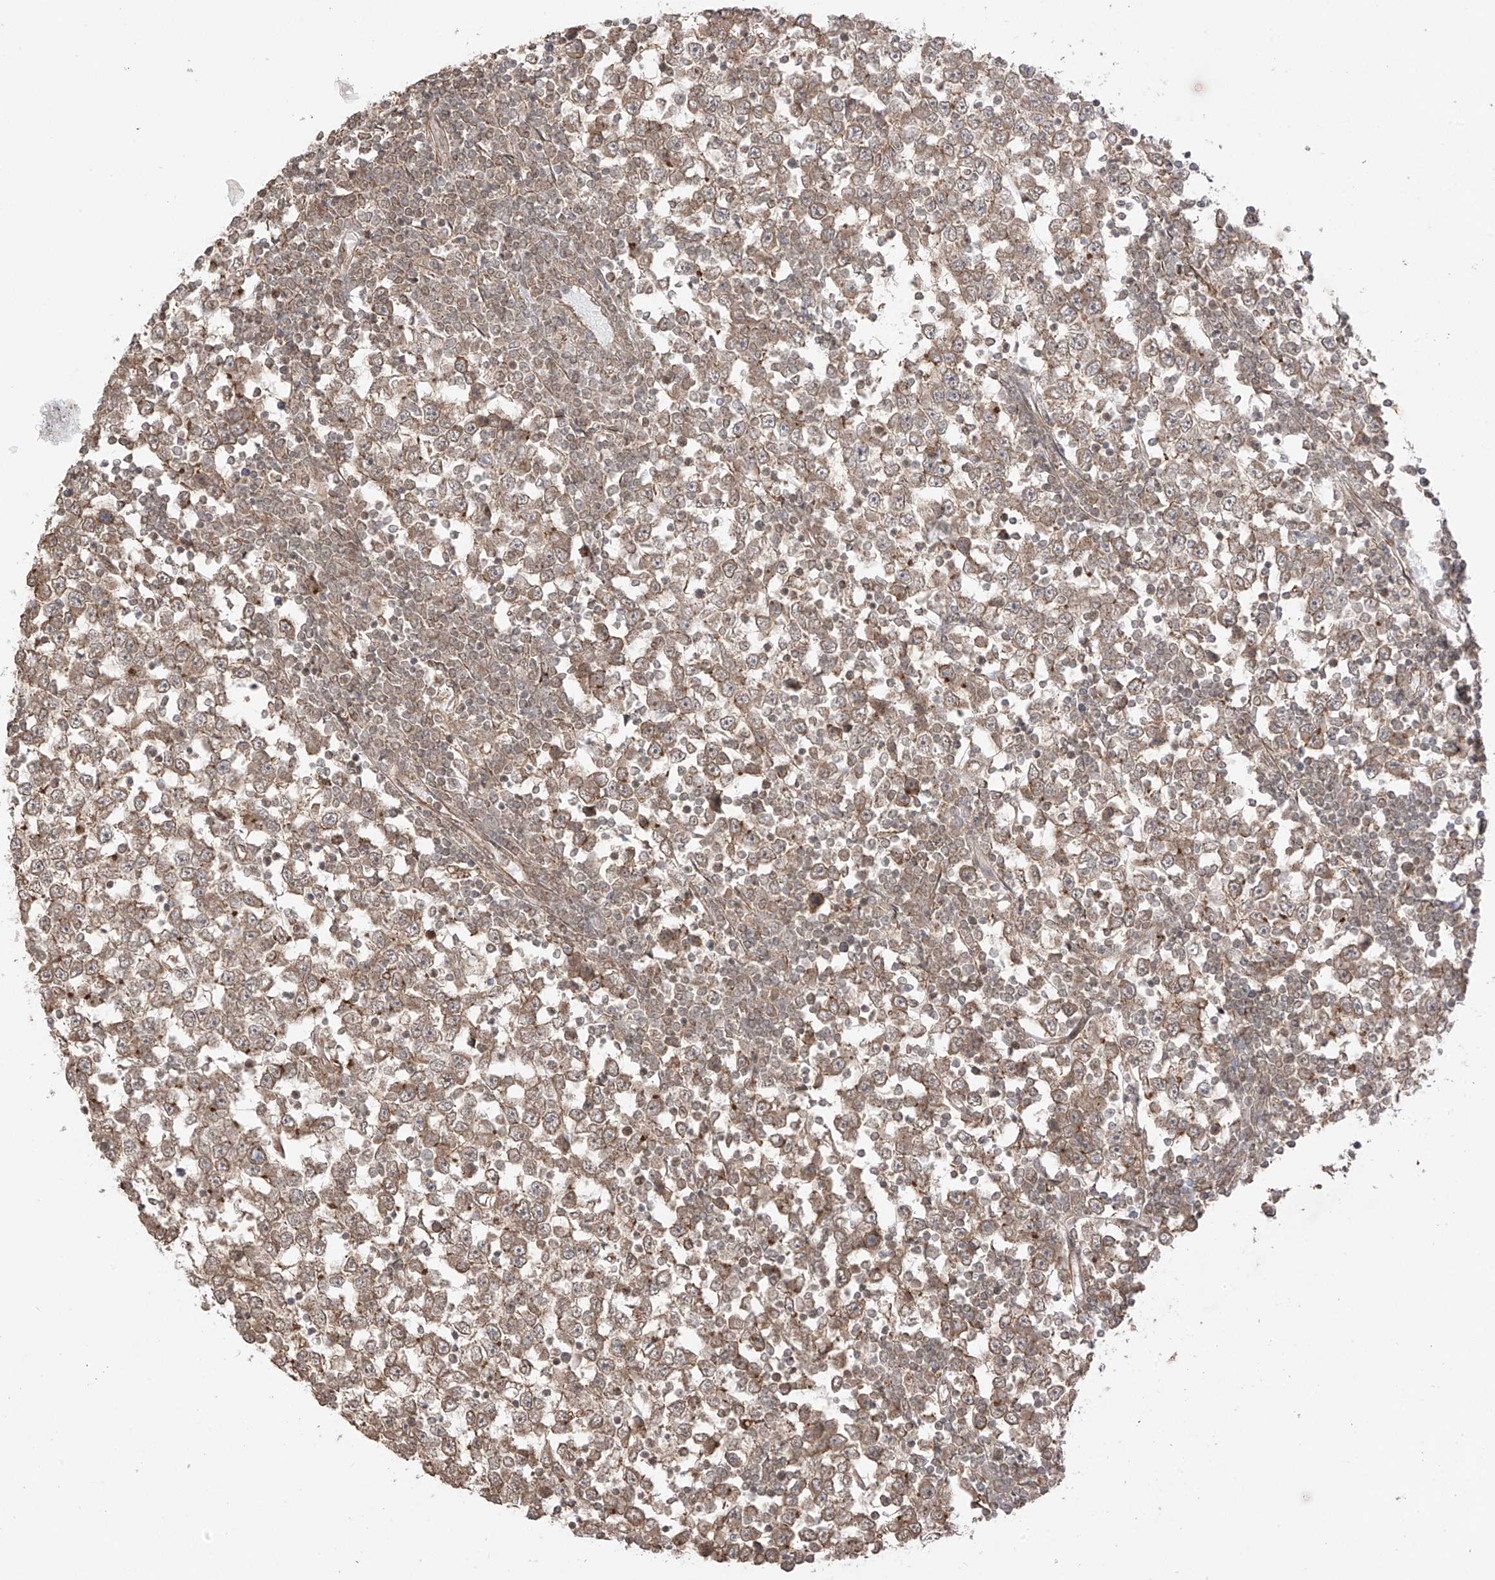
{"staining": {"intensity": "moderate", "quantity": "25%-75%", "location": "cytoplasmic/membranous"}, "tissue": "testis cancer", "cell_type": "Tumor cells", "image_type": "cancer", "snomed": [{"axis": "morphology", "description": "Seminoma, NOS"}, {"axis": "topography", "description": "Testis"}], "caption": "Approximately 25%-75% of tumor cells in seminoma (testis) exhibit moderate cytoplasmic/membranous protein expression as visualized by brown immunohistochemical staining.", "gene": "ABCD1", "patient": {"sex": "male", "age": 65}}